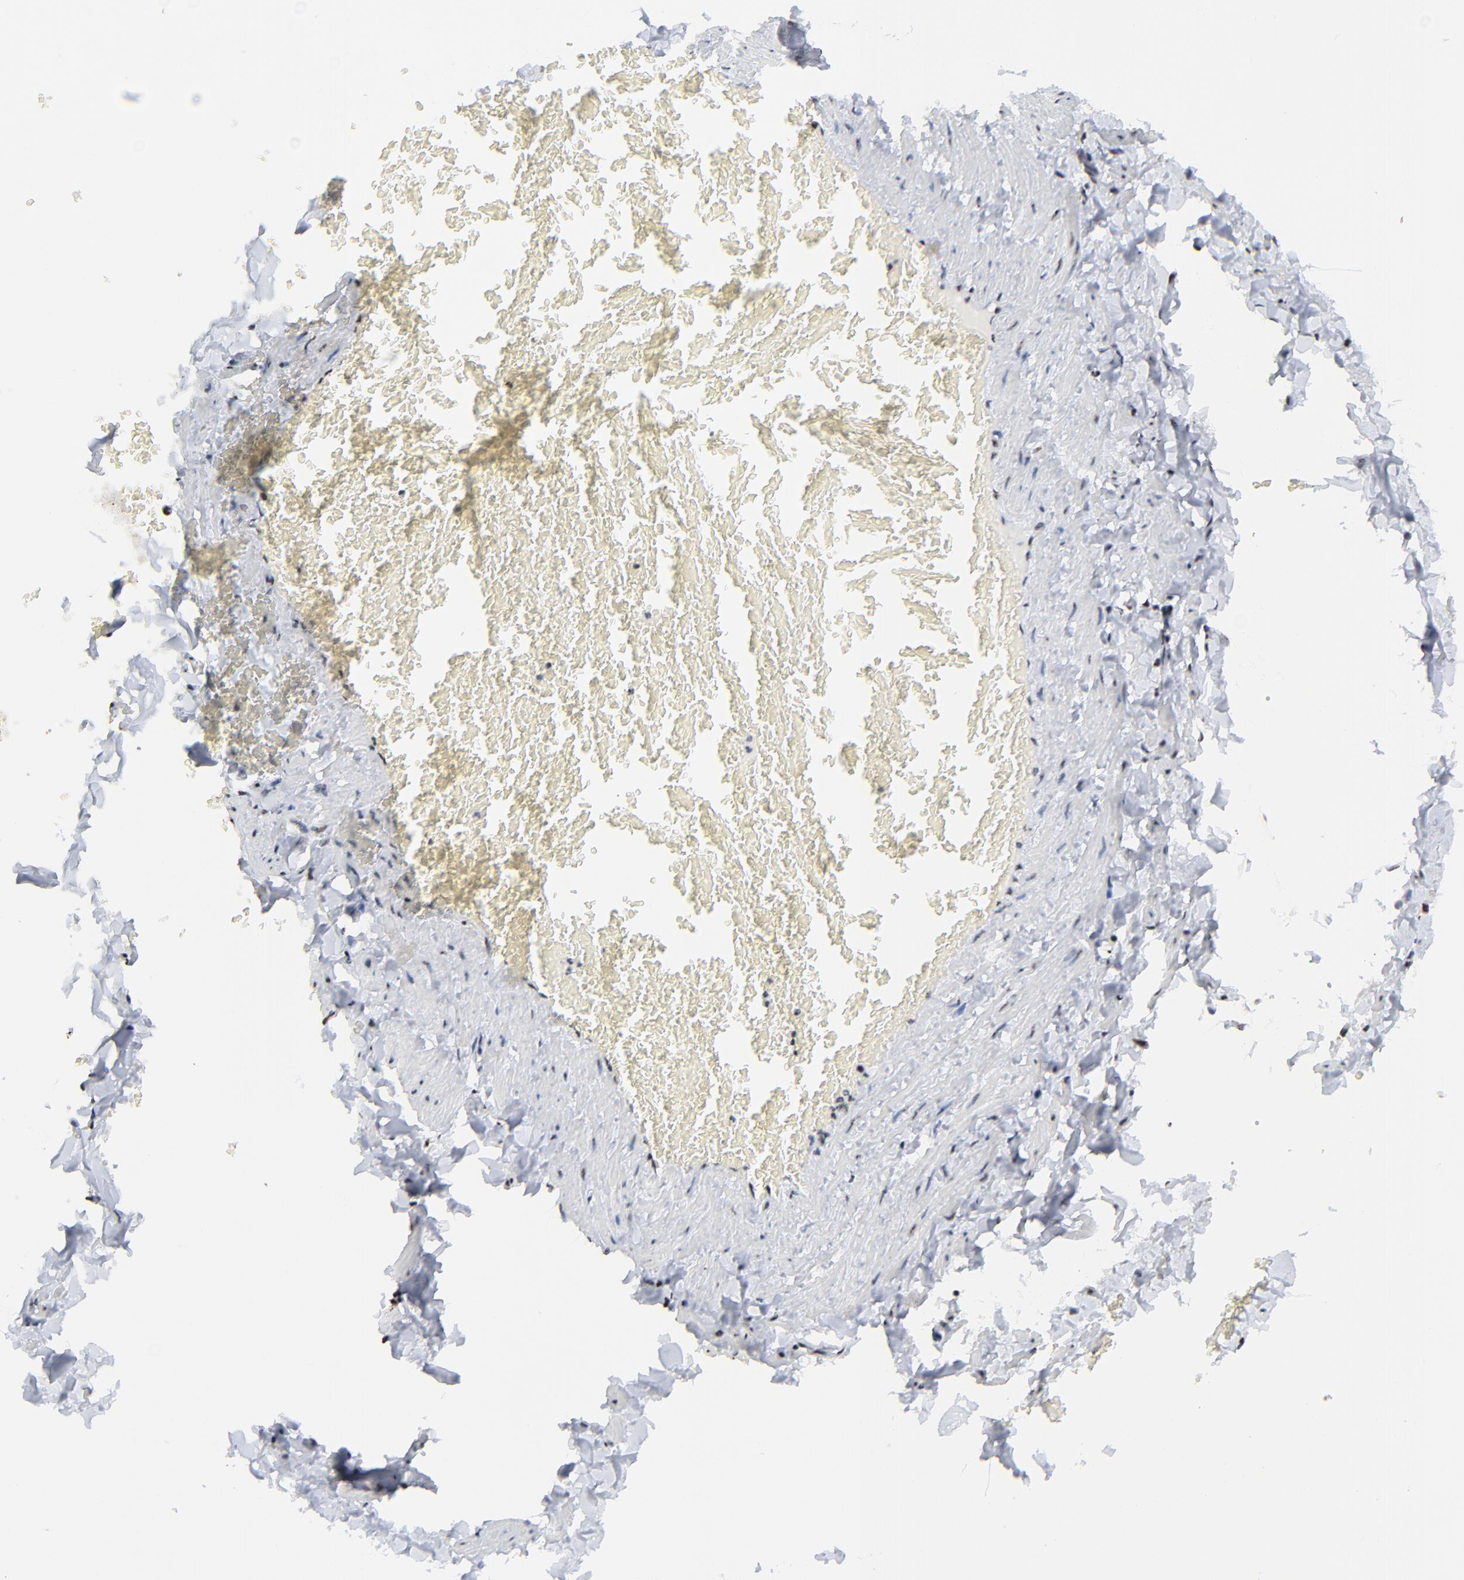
{"staining": {"intensity": "strong", "quantity": ">75%", "location": "nuclear"}, "tissue": "adipose tissue", "cell_type": "Adipocytes", "image_type": "normal", "snomed": [{"axis": "morphology", "description": "Normal tissue, NOS"}, {"axis": "topography", "description": "Vascular tissue"}], "caption": "Protein staining reveals strong nuclear expression in approximately >75% of adipocytes in normal adipose tissue. (DAB IHC with brightfield microscopy, high magnification).", "gene": "MBD4", "patient": {"sex": "male", "age": 41}}